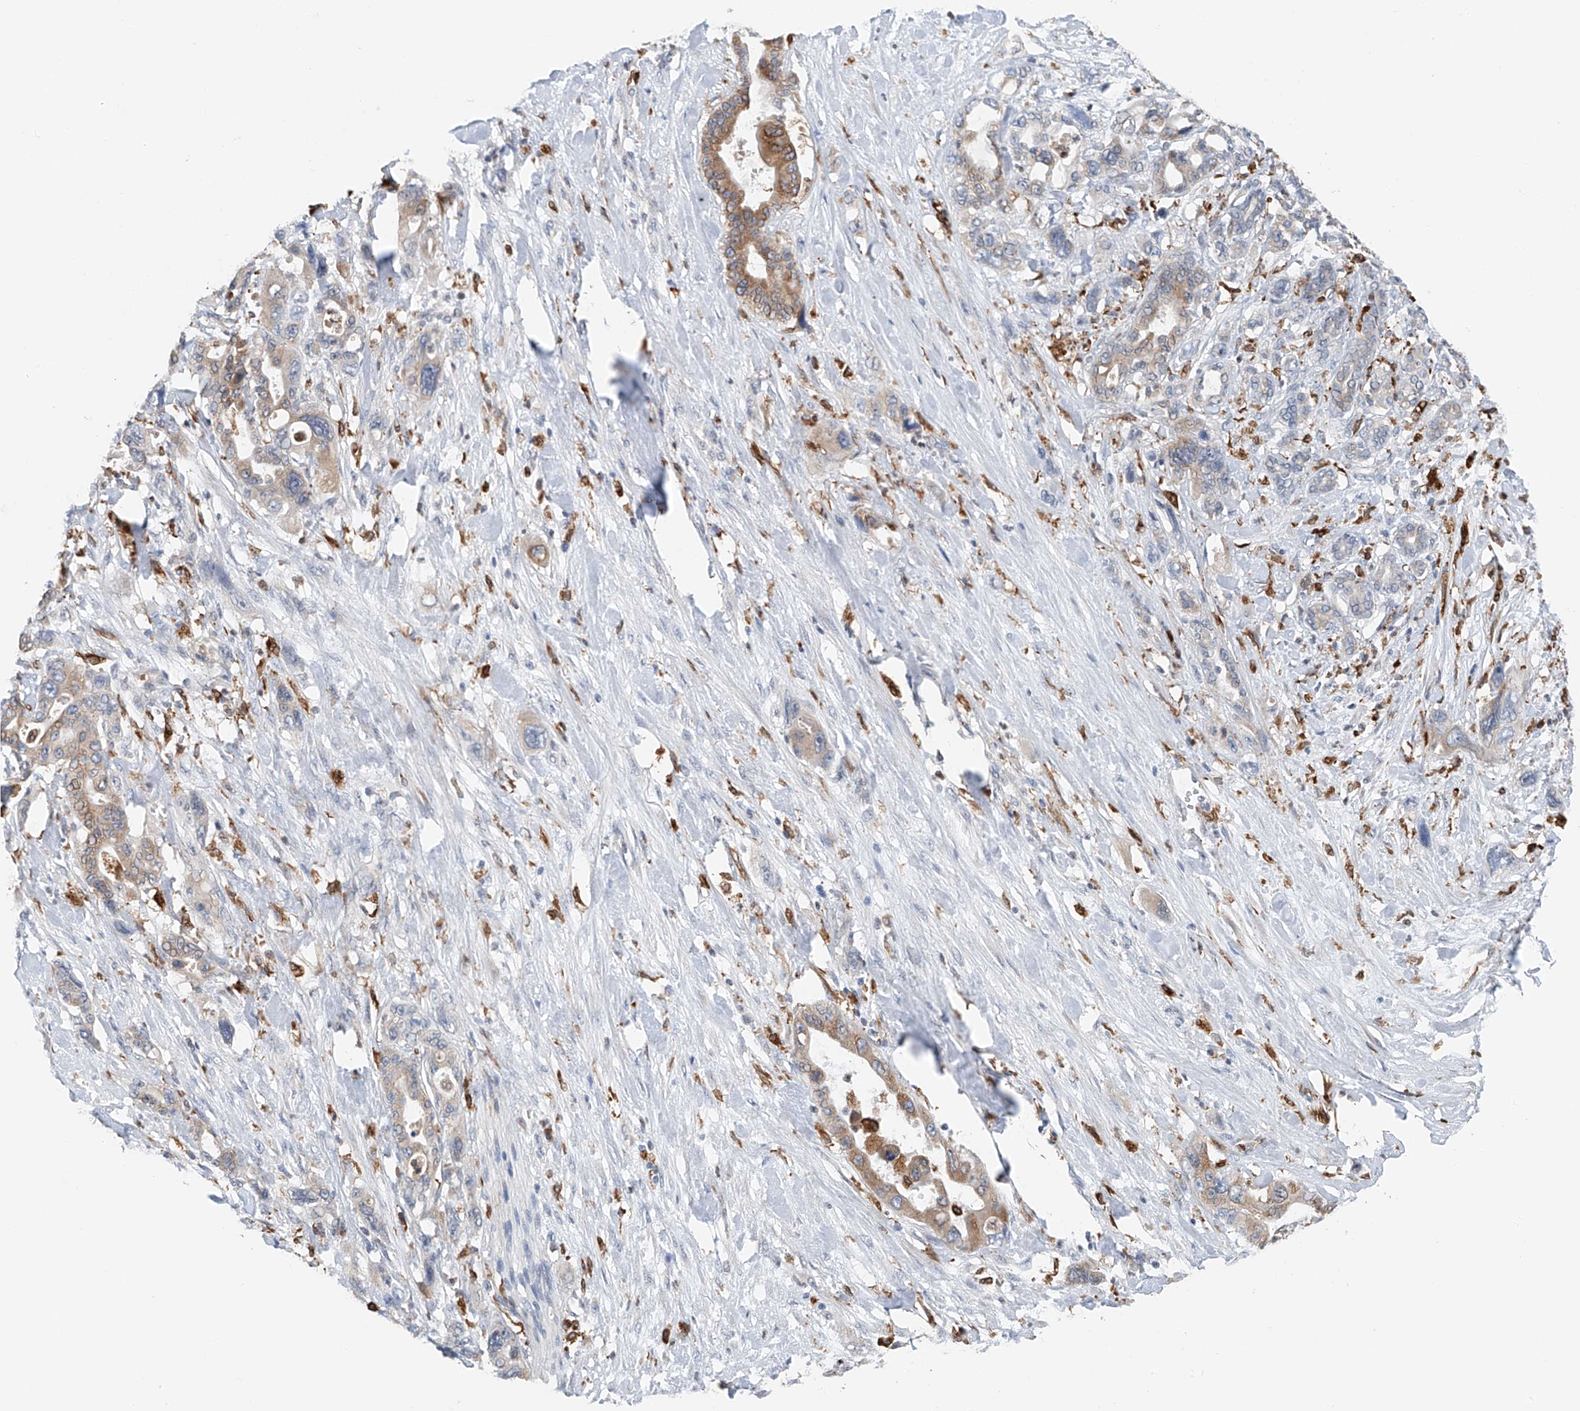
{"staining": {"intensity": "moderate", "quantity": "<25%", "location": "cytoplasmic/membranous"}, "tissue": "pancreatic cancer", "cell_type": "Tumor cells", "image_type": "cancer", "snomed": [{"axis": "morphology", "description": "Adenocarcinoma, NOS"}, {"axis": "topography", "description": "Pancreas"}], "caption": "Immunohistochemistry histopathology image of neoplastic tissue: human pancreatic adenocarcinoma stained using immunohistochemistry exhibits low levels of moderate protein expression localized specifically in the cytoplasmic/membranous of tumor cells, appearing as a cytoplasmic/membranous brown color.", "gene": "TBXAS1", "patient": {"sex": "male", "age": 46}}